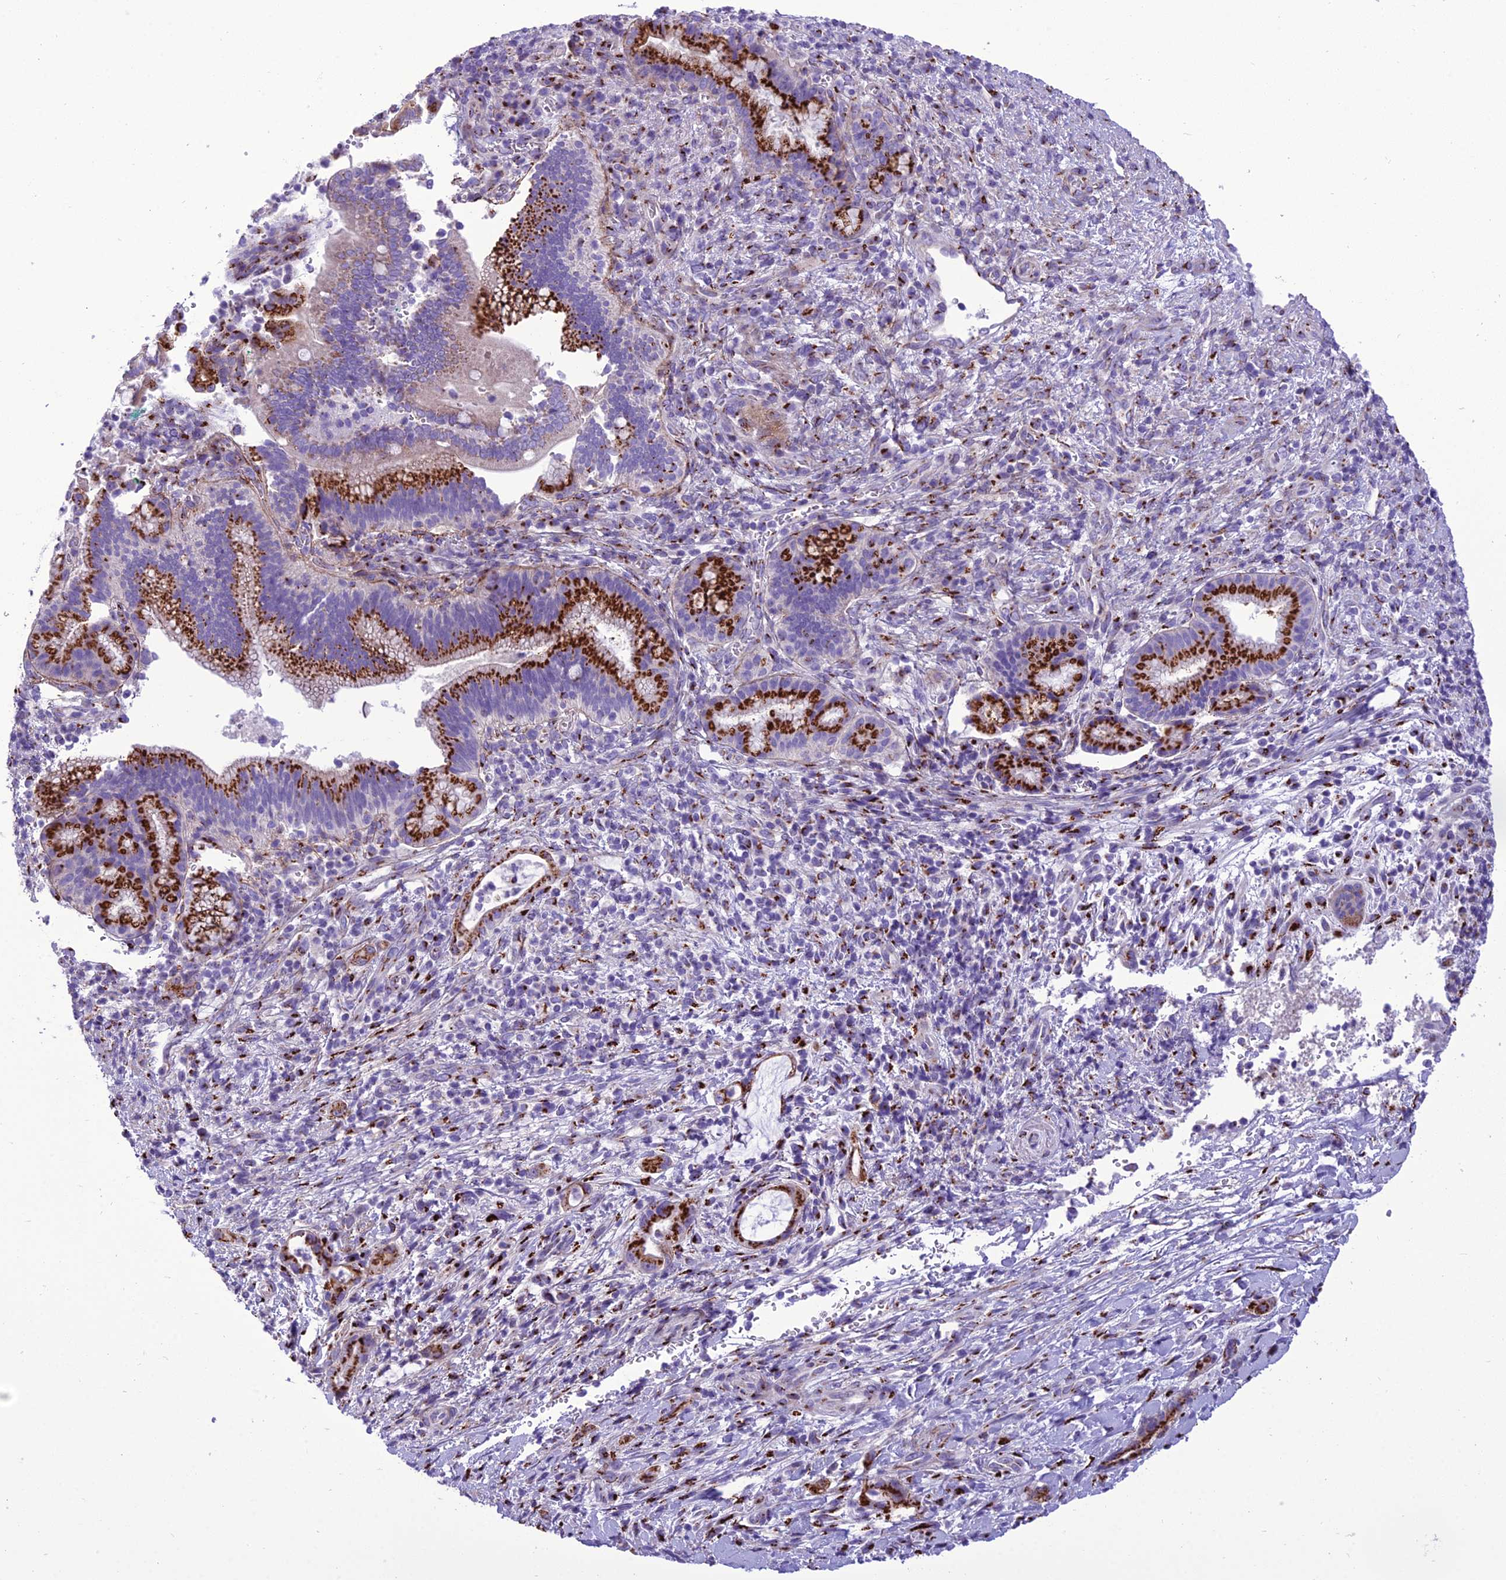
{"staining": {"intensity": "strong", "quantity": ">75%", "location": "cytoplasmic/membranous"}, "tissue": "pancreatic cancer", "cell_type": "Tumor cells", "image_type": "cancer", "snomed": [{"axis": "morphology", "description": "Normal tissue, NOS"}, {"axis": "morphology", "description": "Adenocarcinoma, NOS"}, {"axis": "topography", "description": "Pancreas"}], "caption": "Immunohistochemistry (IHC) staining of pancreatic adenocarcinoma, which shows high levels of strong cytoplasmic/membranous expression in about >75% of tumor cells indicating strong cytoplasmic/membranous protein expression. The staining was performed using DAB (brown) for protein detection and nuclei were counterstained in hematoxylin (blue).", "gene": "GOLM2", "patient": {"sex": "female", "age": 55}}